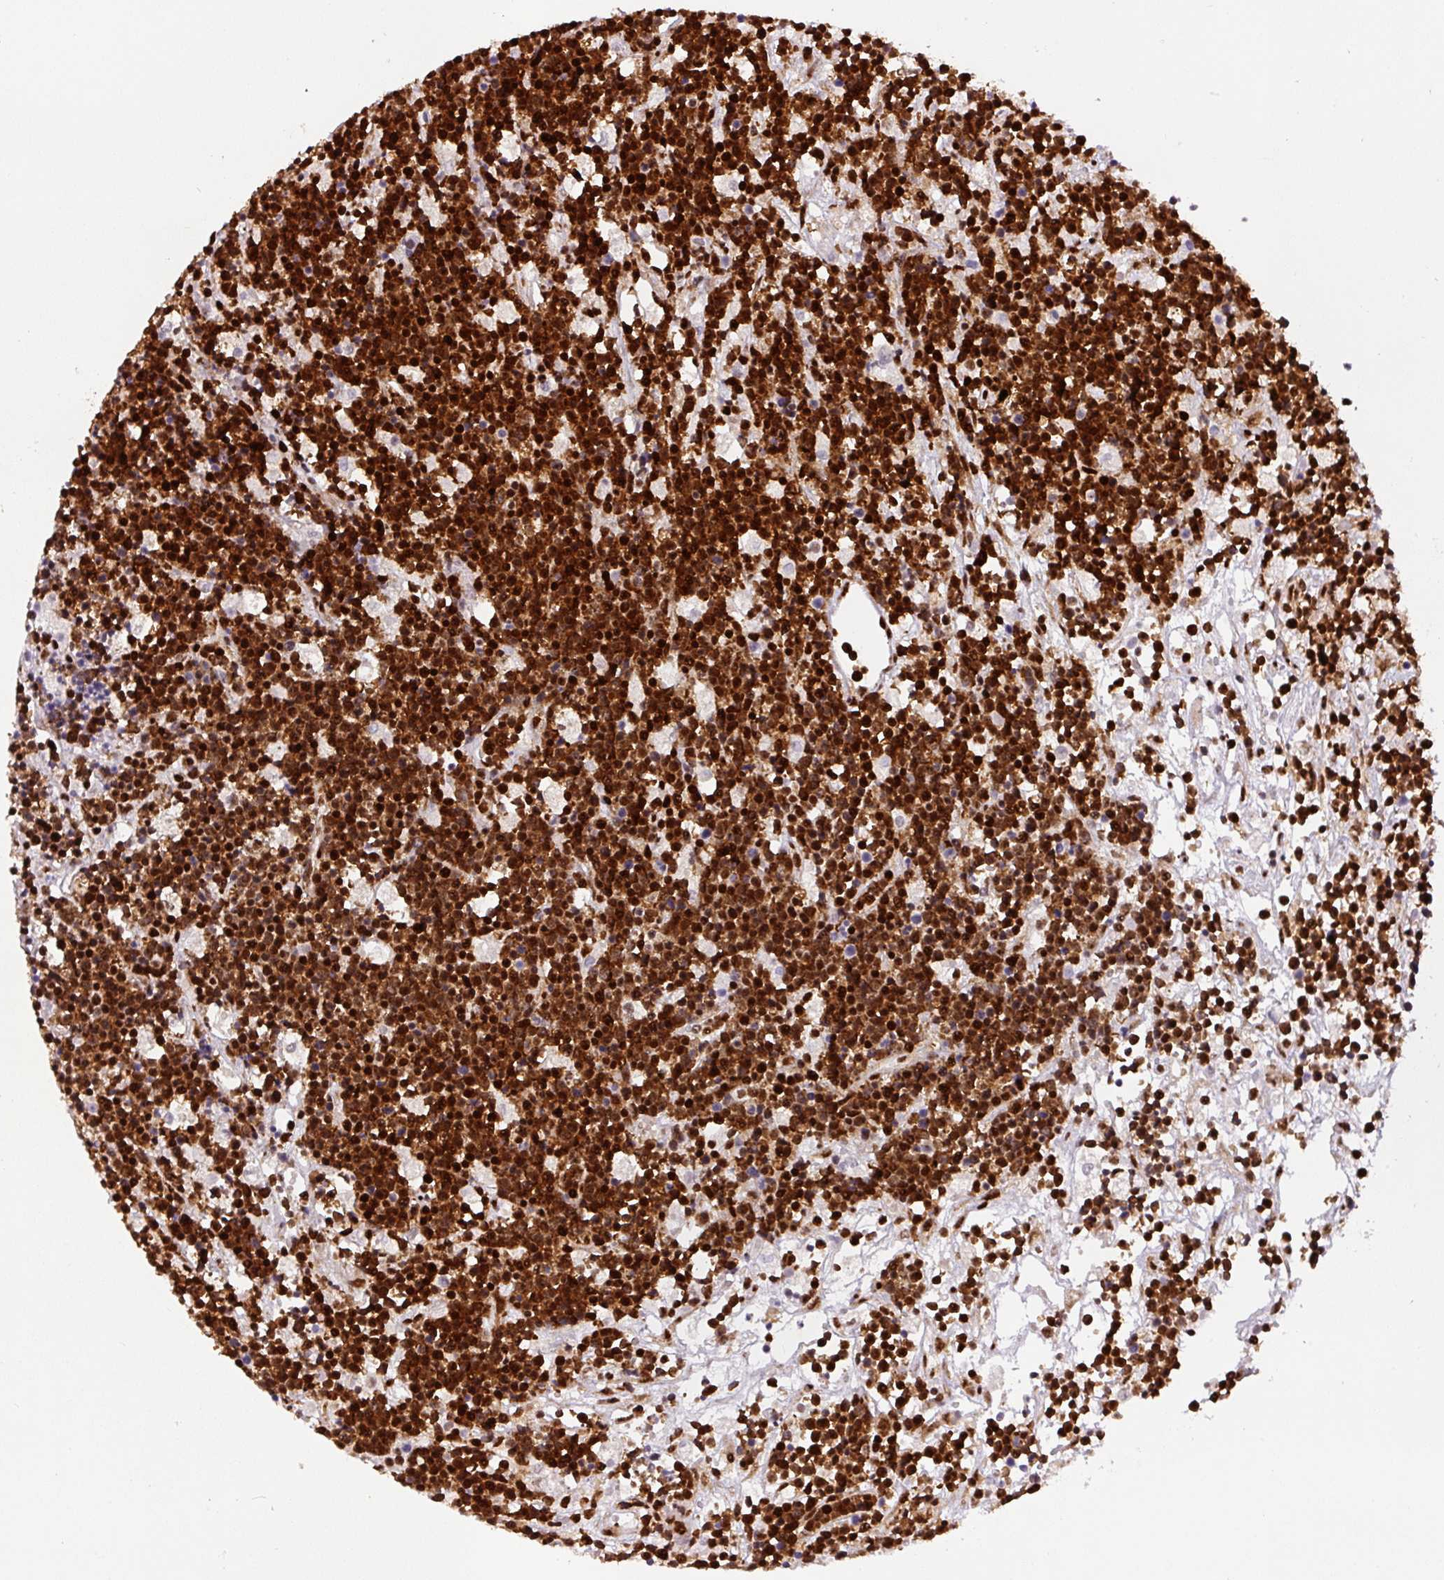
{"staining": {"intensity": "strong", "quantity": ">75%", "location": "nuclear"}, "tissue": "lymphoma", "cell_type": "Tumor cells", "image_type": "cancer", "snomed": [{"axis": "morphology", "description": "Malignant lymphoma, non-Hodgkin's type, High grade"}, {"axis": "topography", "description": "Ovary"}], "caption": "This image exhibits immunohistochemistry (IHC) staining of lymphoma, with high strong nuclear positivity in about >75% of tumor cells.", "gene": "FUS", "patient": {"sex": "female", "age": 56}}